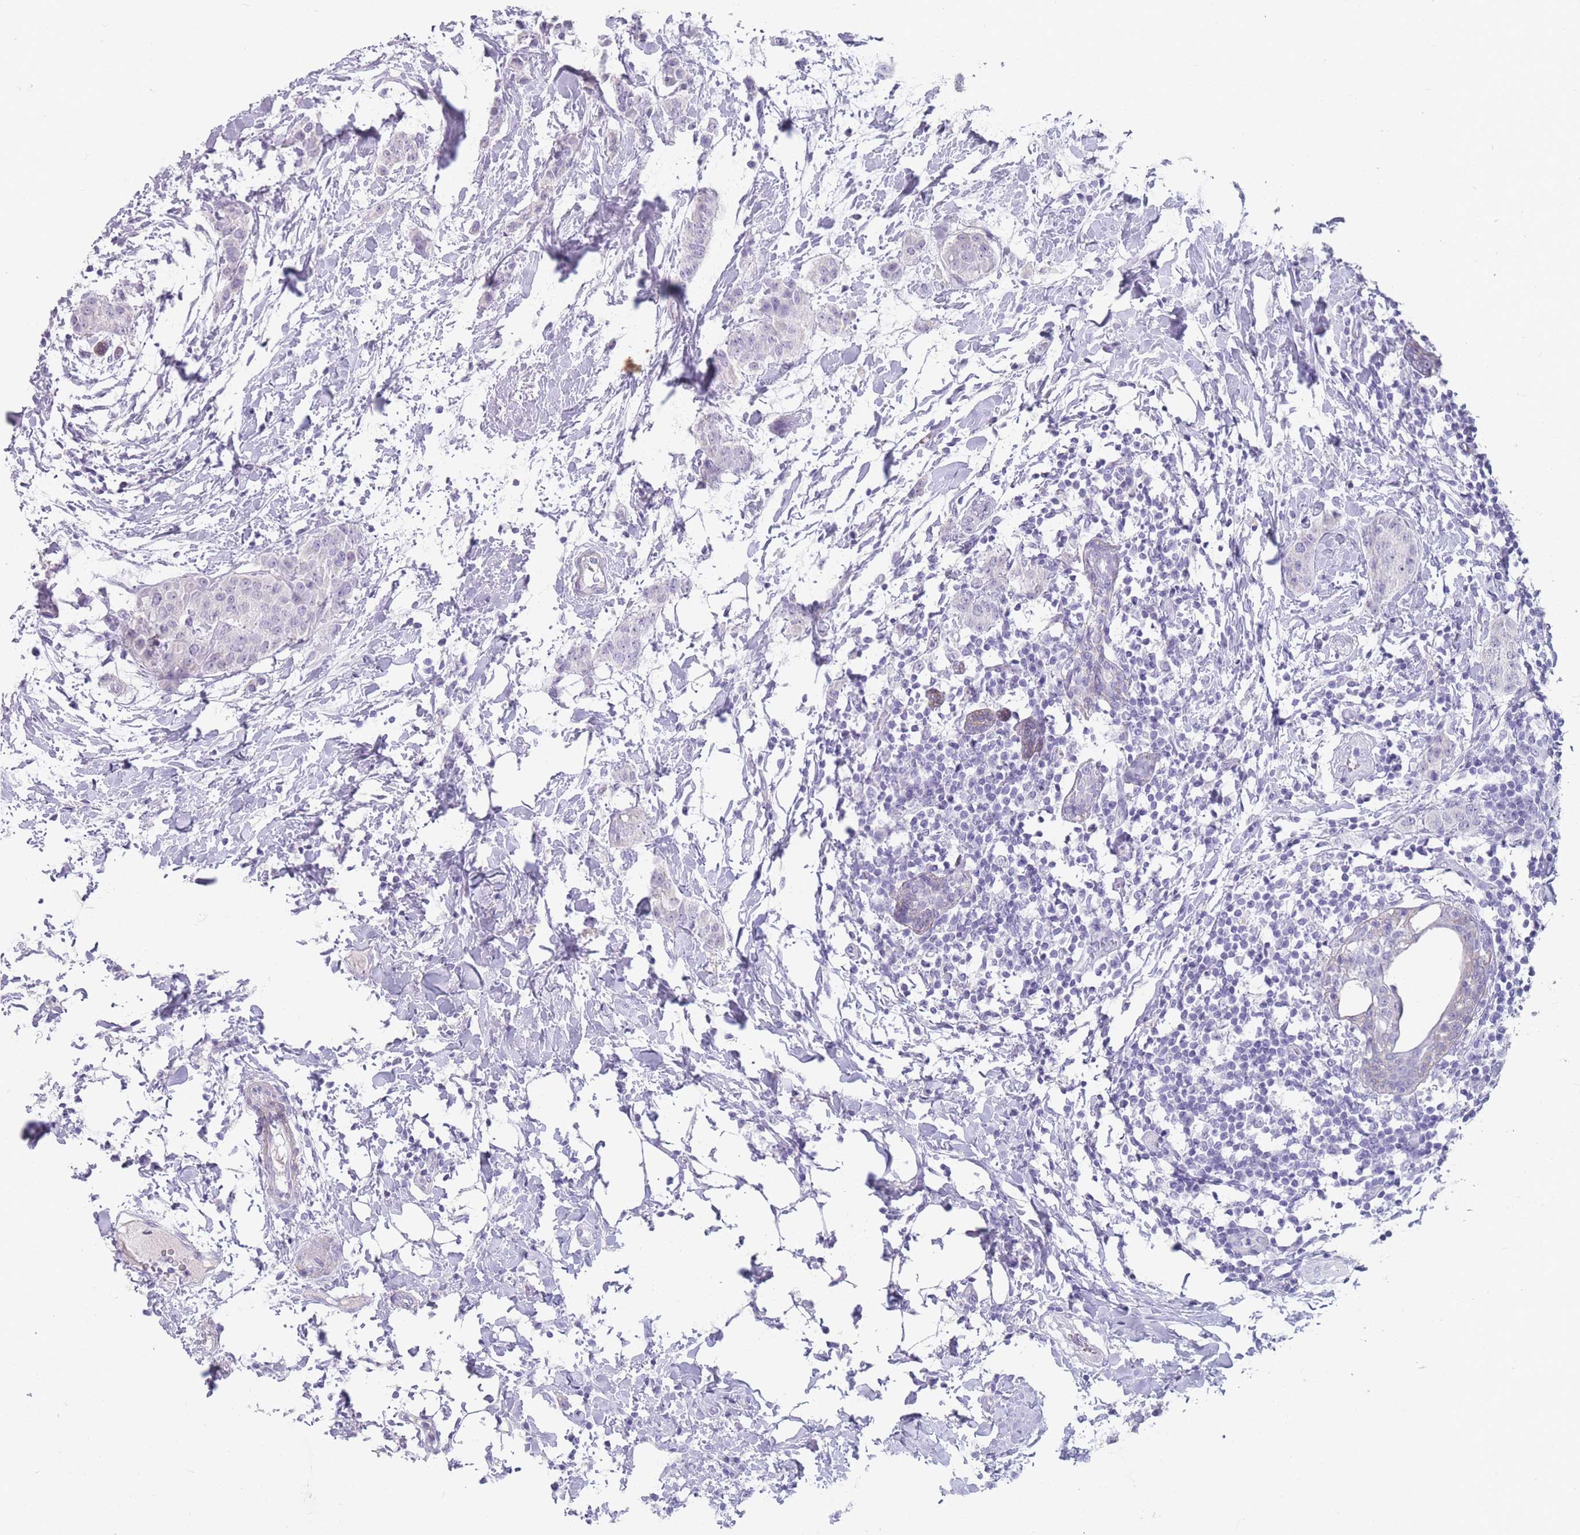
{"staining": {"intensity": "negative", "quantity": "none", "location": "none"}, "tissue": "breast cancer", "cell_type": "Tumor cells", "image_type": "cancer", "snomed": [{"axis": "morphology", "description": "Duct carcinoma"}, {"axis": "topography", "description": "Breast"}], "caption": "The immunohistochemistry image has no significant expression in tumor cells of breast cancer (infiltrating ductal carcinoma) tissue.", "gene": "RHBG", "patient": {"sex": "female", "age": 40}}